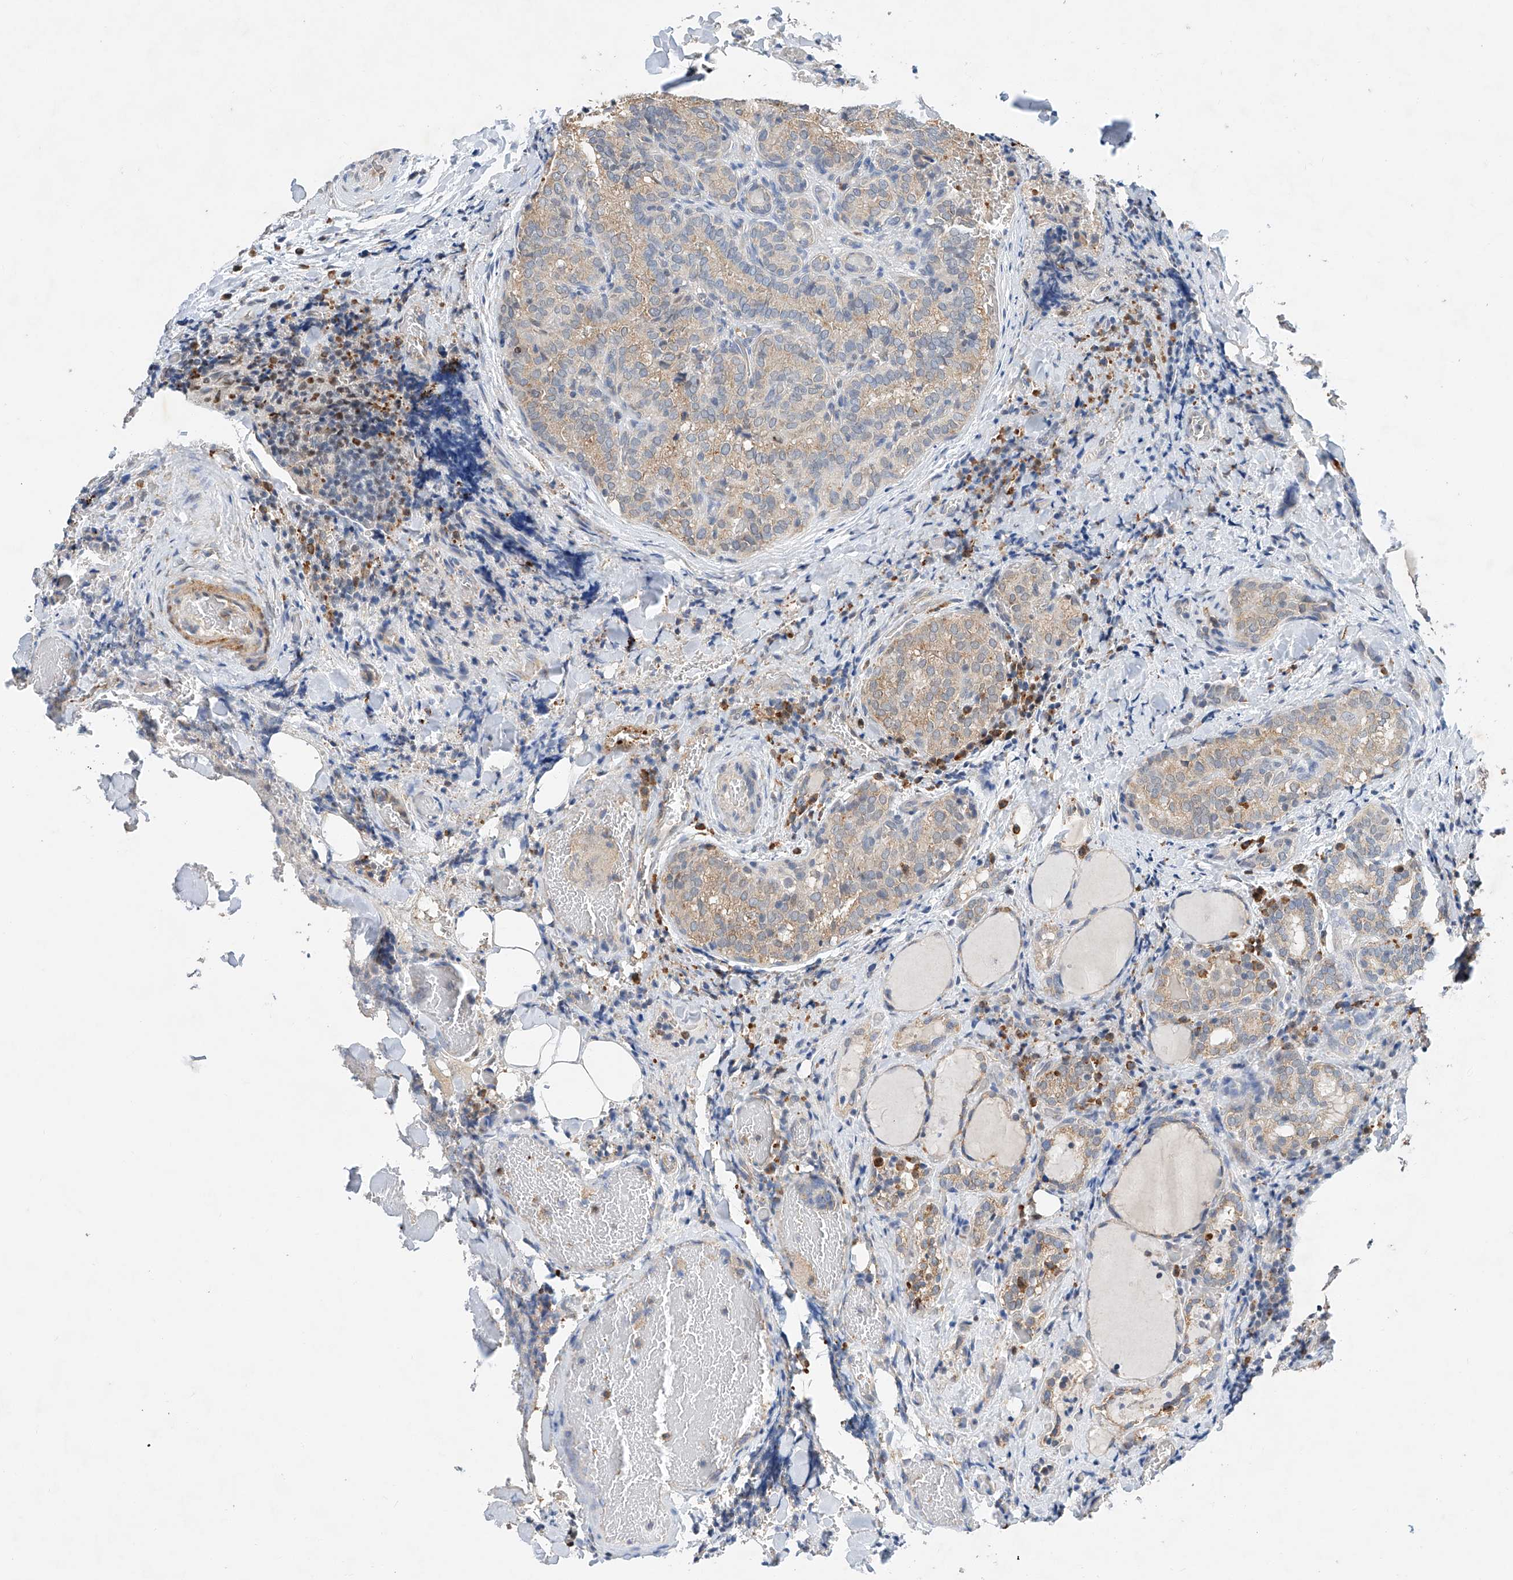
{"staining": {"intensity": "weak", "quantity": "25%-75%", "location": "cytoplasmic/membranous"}, "tissue": "thyroid cancer", "cell_type": "Tumor cells", "image_type": "cancer", "snomed": [{"axis": "morphology", "description": "Normal tissue, NOS"}, {"axis": "morphology", "description": "Papillary adenocarcinoma, NOS"}, {"axis": "topography", "description": "Thyroid gland"}], "caption": "Immunohistochemistry (IHC) (DAB) staining of thyroid cancer (papillary adenocarcinoma) demonstrates weak cytoplasmic/membranous protein positivity in about 25%-75% of tumor cells.", "gene": "CTDP1", "patient": {"sex": "female", "age": 30}}